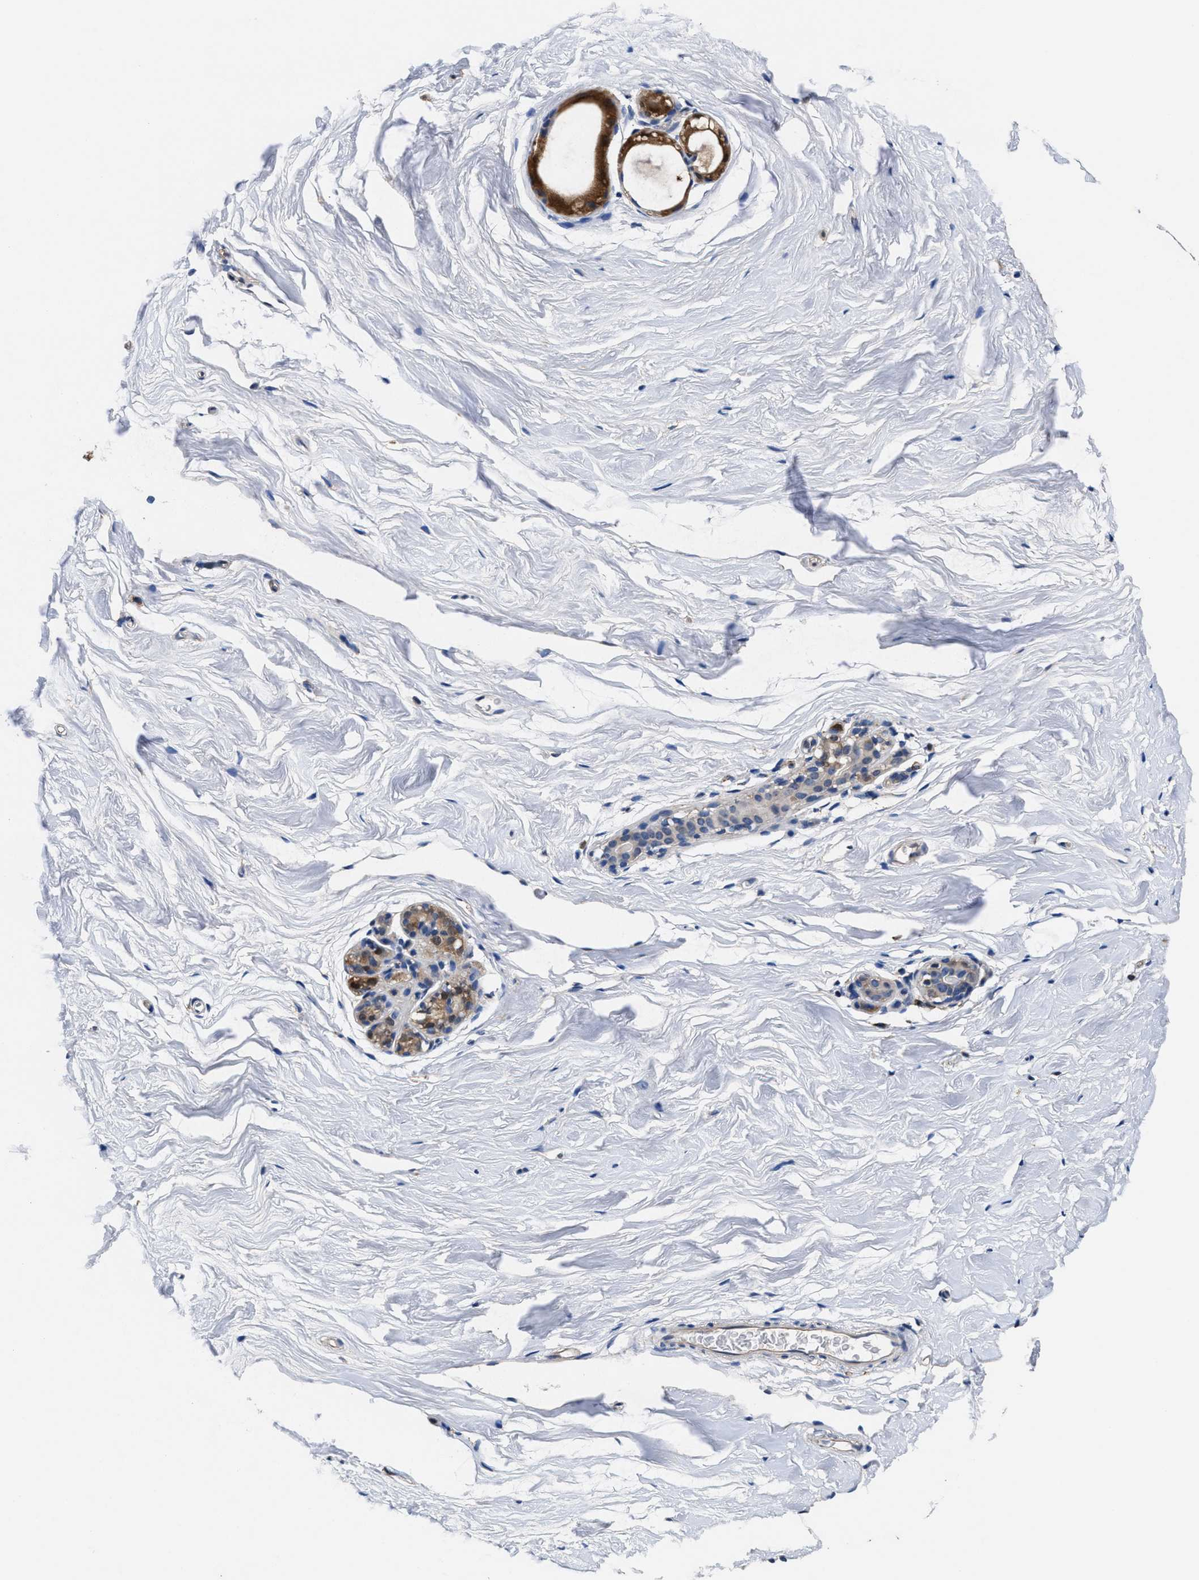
{"staining": {"intensity": "negative", "quantity": "none", "location": "none"}, "tissue": "breast", "cell_type": "Adipocytes", "image_type": "normal", "snomed": [{"axis": "morphology", "description": "Normal tissue, NOS"}, {"axis": "topography", "description": "Breast"}], "caption": "An image of human breast is negative for staining in adipocytes. (DAB IHC, high magnification).", "gene": "ACLY", "patient": {"sex": "female", "age": 62}}